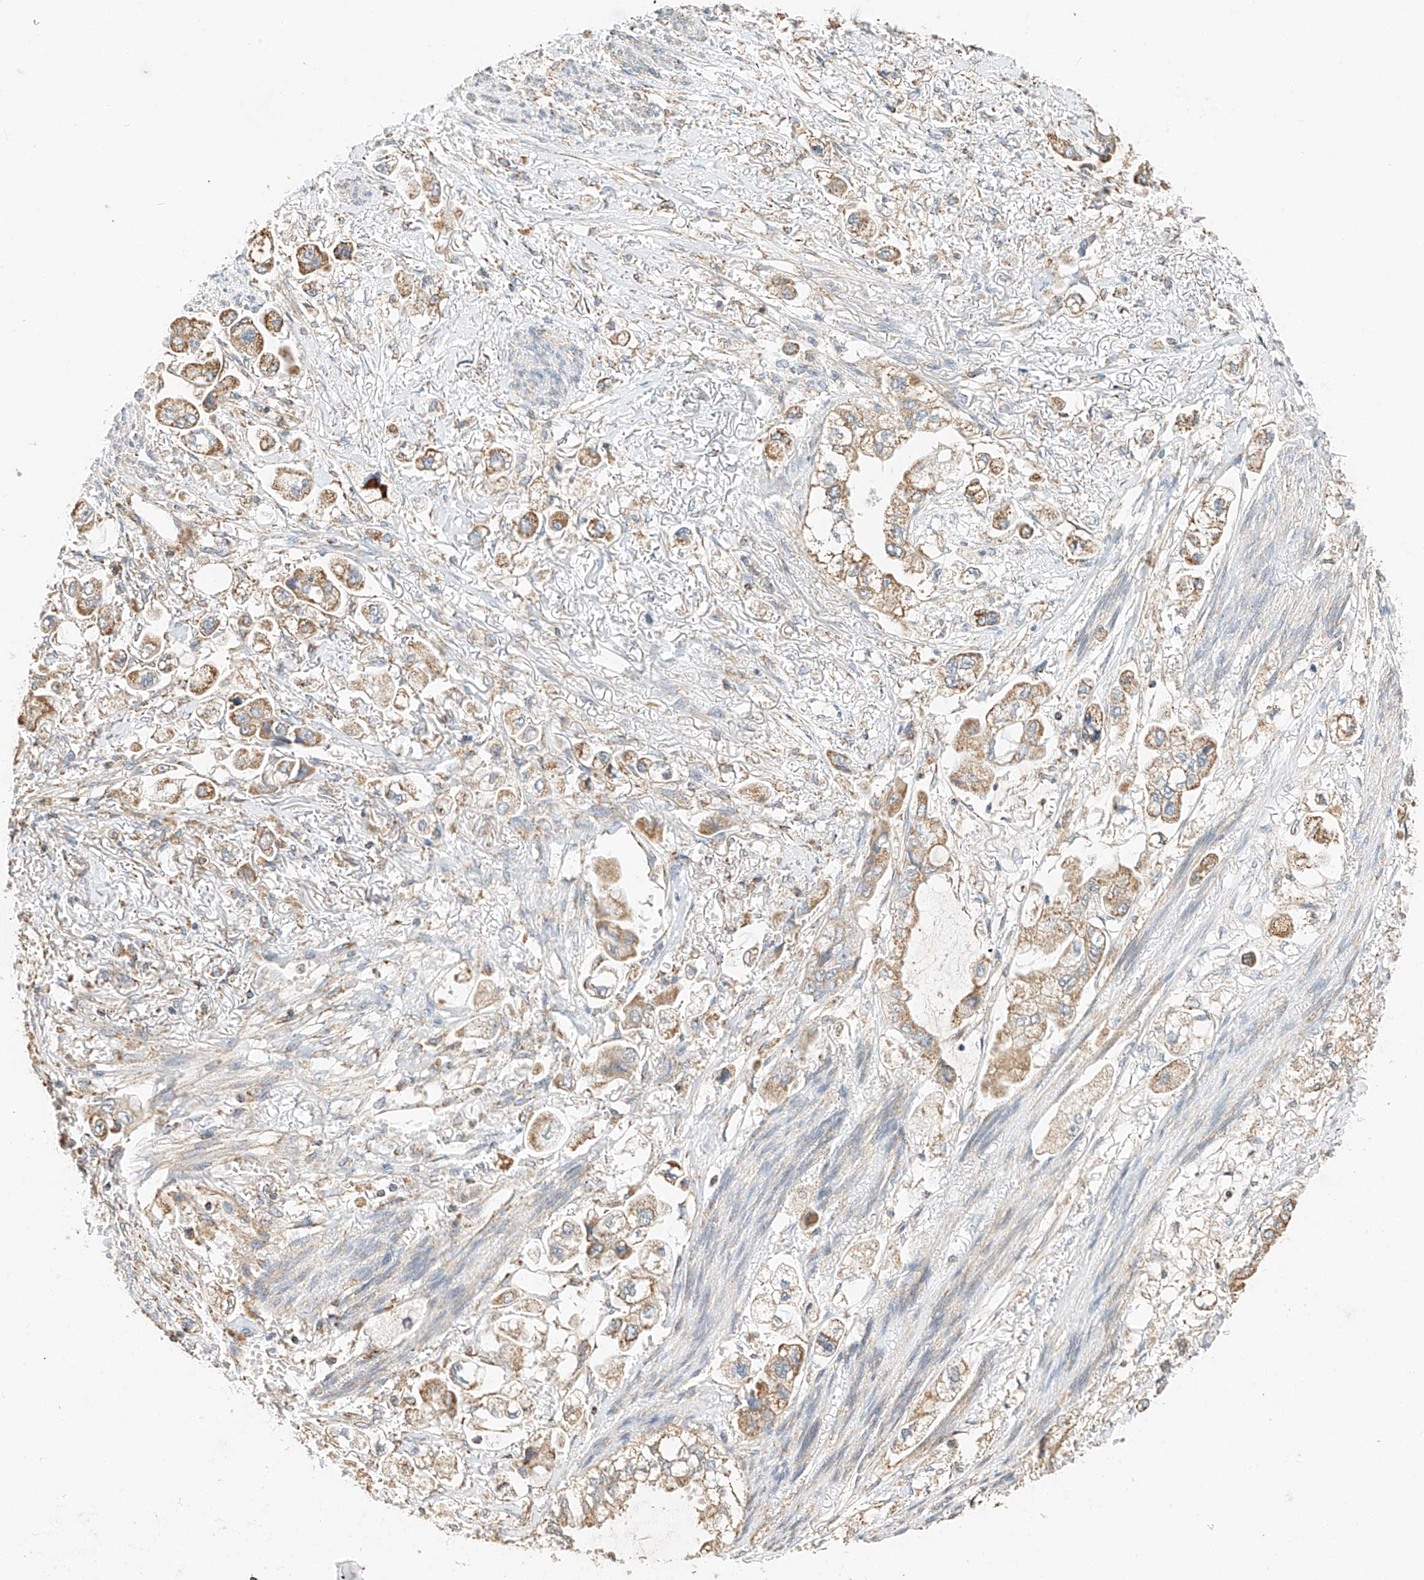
{"staining": {"intensity": "moderate", "quantity": "25%-75%", "location": "cytoplasmic/membranous"}, "tissue": "stomach cancer", "cell_type": "Tumor cells", "image_type": "cancer", "snomed": [{"axis": "morphology", "description": "Adenocarcinoma, NOS"}, {"axis": "topography", "description": "Stomach"}], "caption": "This is an image of IHC staining of adenocarcinoma (stomach), which shows moderate expression in the cytoplasmic/membranous of tumor cells.", "gene": "YIPF7", "patient": {"sex": "male", "age": 62}}